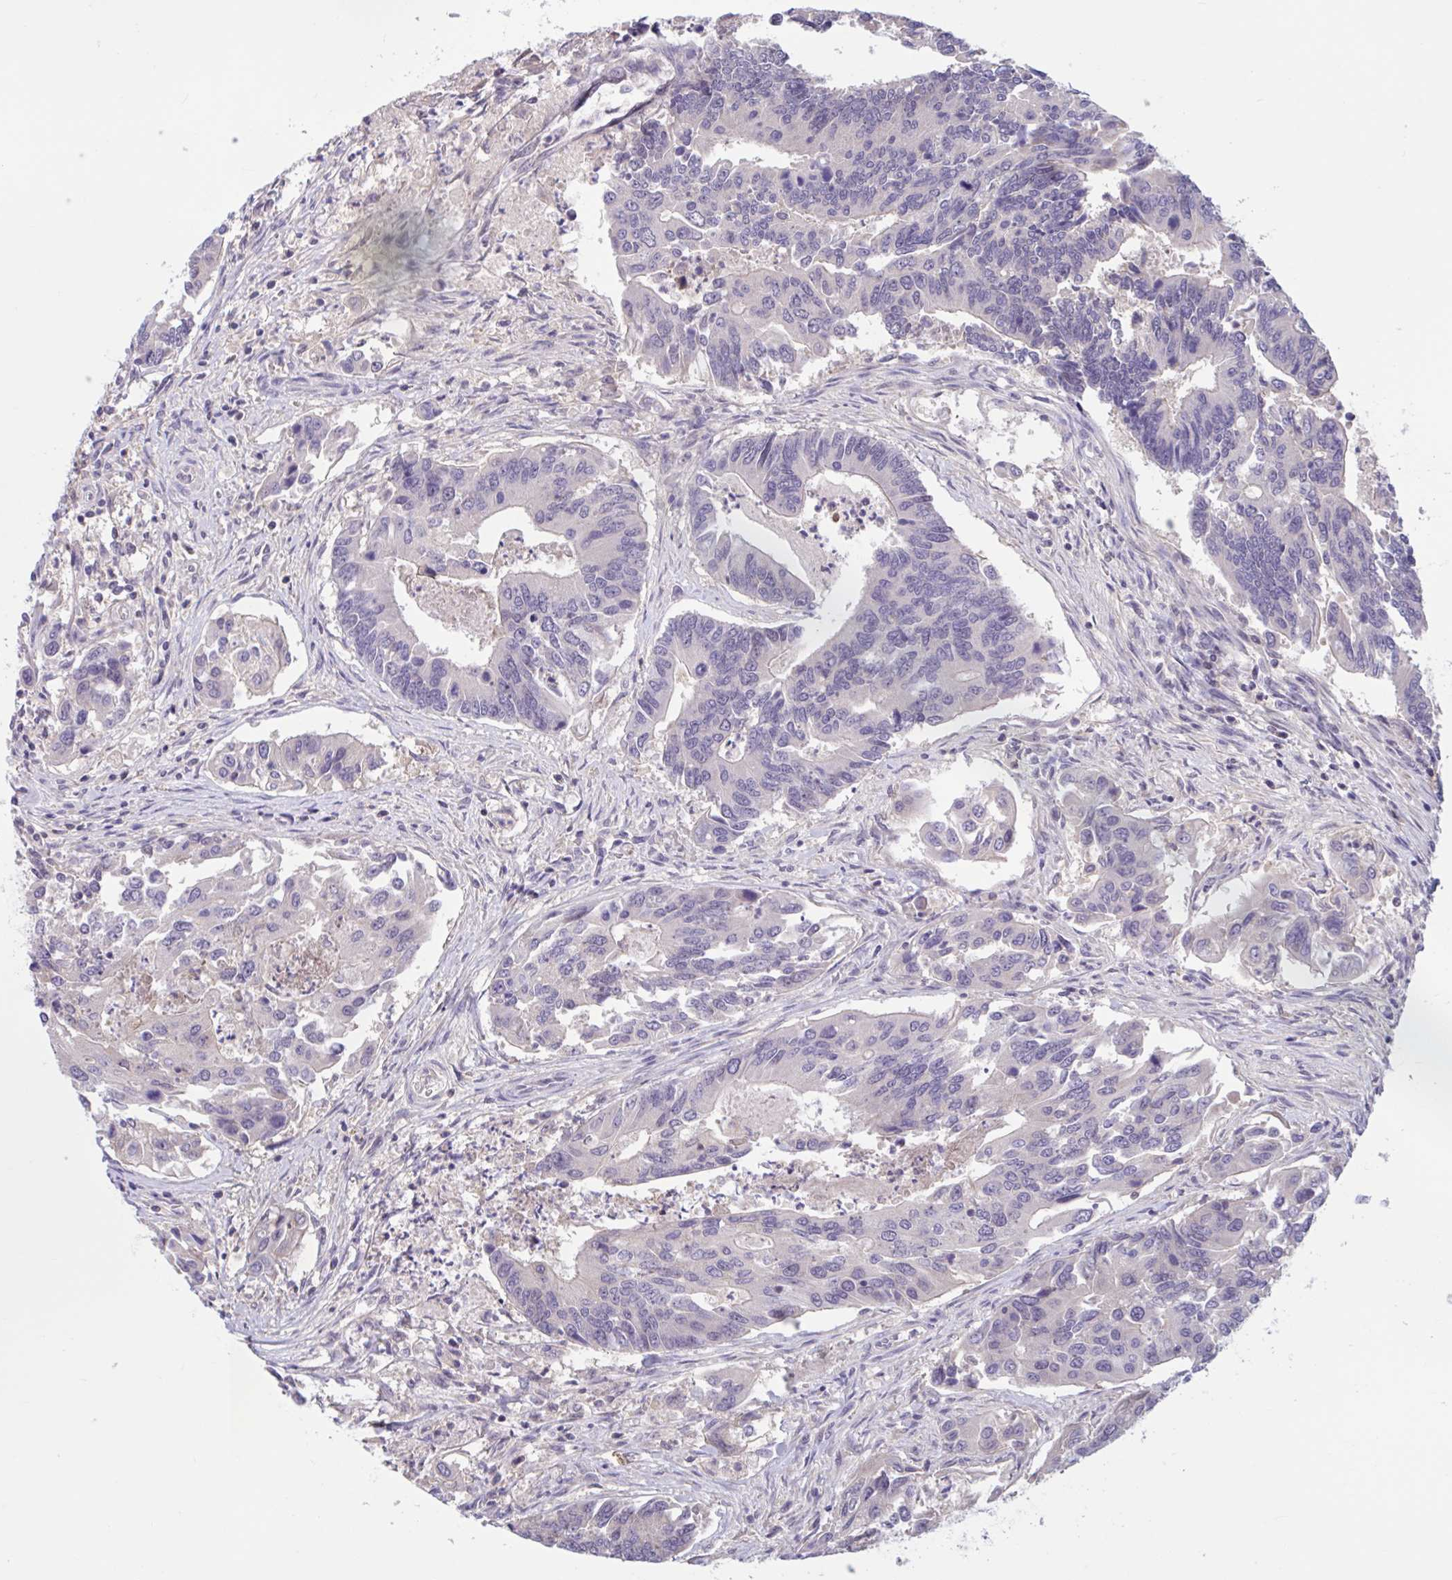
{"staining": {"intensity": "negative", "quantity": "none", "location": "none"}, "tissue": "colorectal cancer", "cell_type": "Tumor cells", "image_type": "cancer", "snomed": [{"axis": "morphology", "description": "Adenocarcinoma, NOS"}, {"axis": "topography", "description": "Colon"}], "caption": "Tumor cells are negative for protein expression in human colorectal cancer.", "gene": "RBL1", "patient": {"sex": "female", "age": 67}}